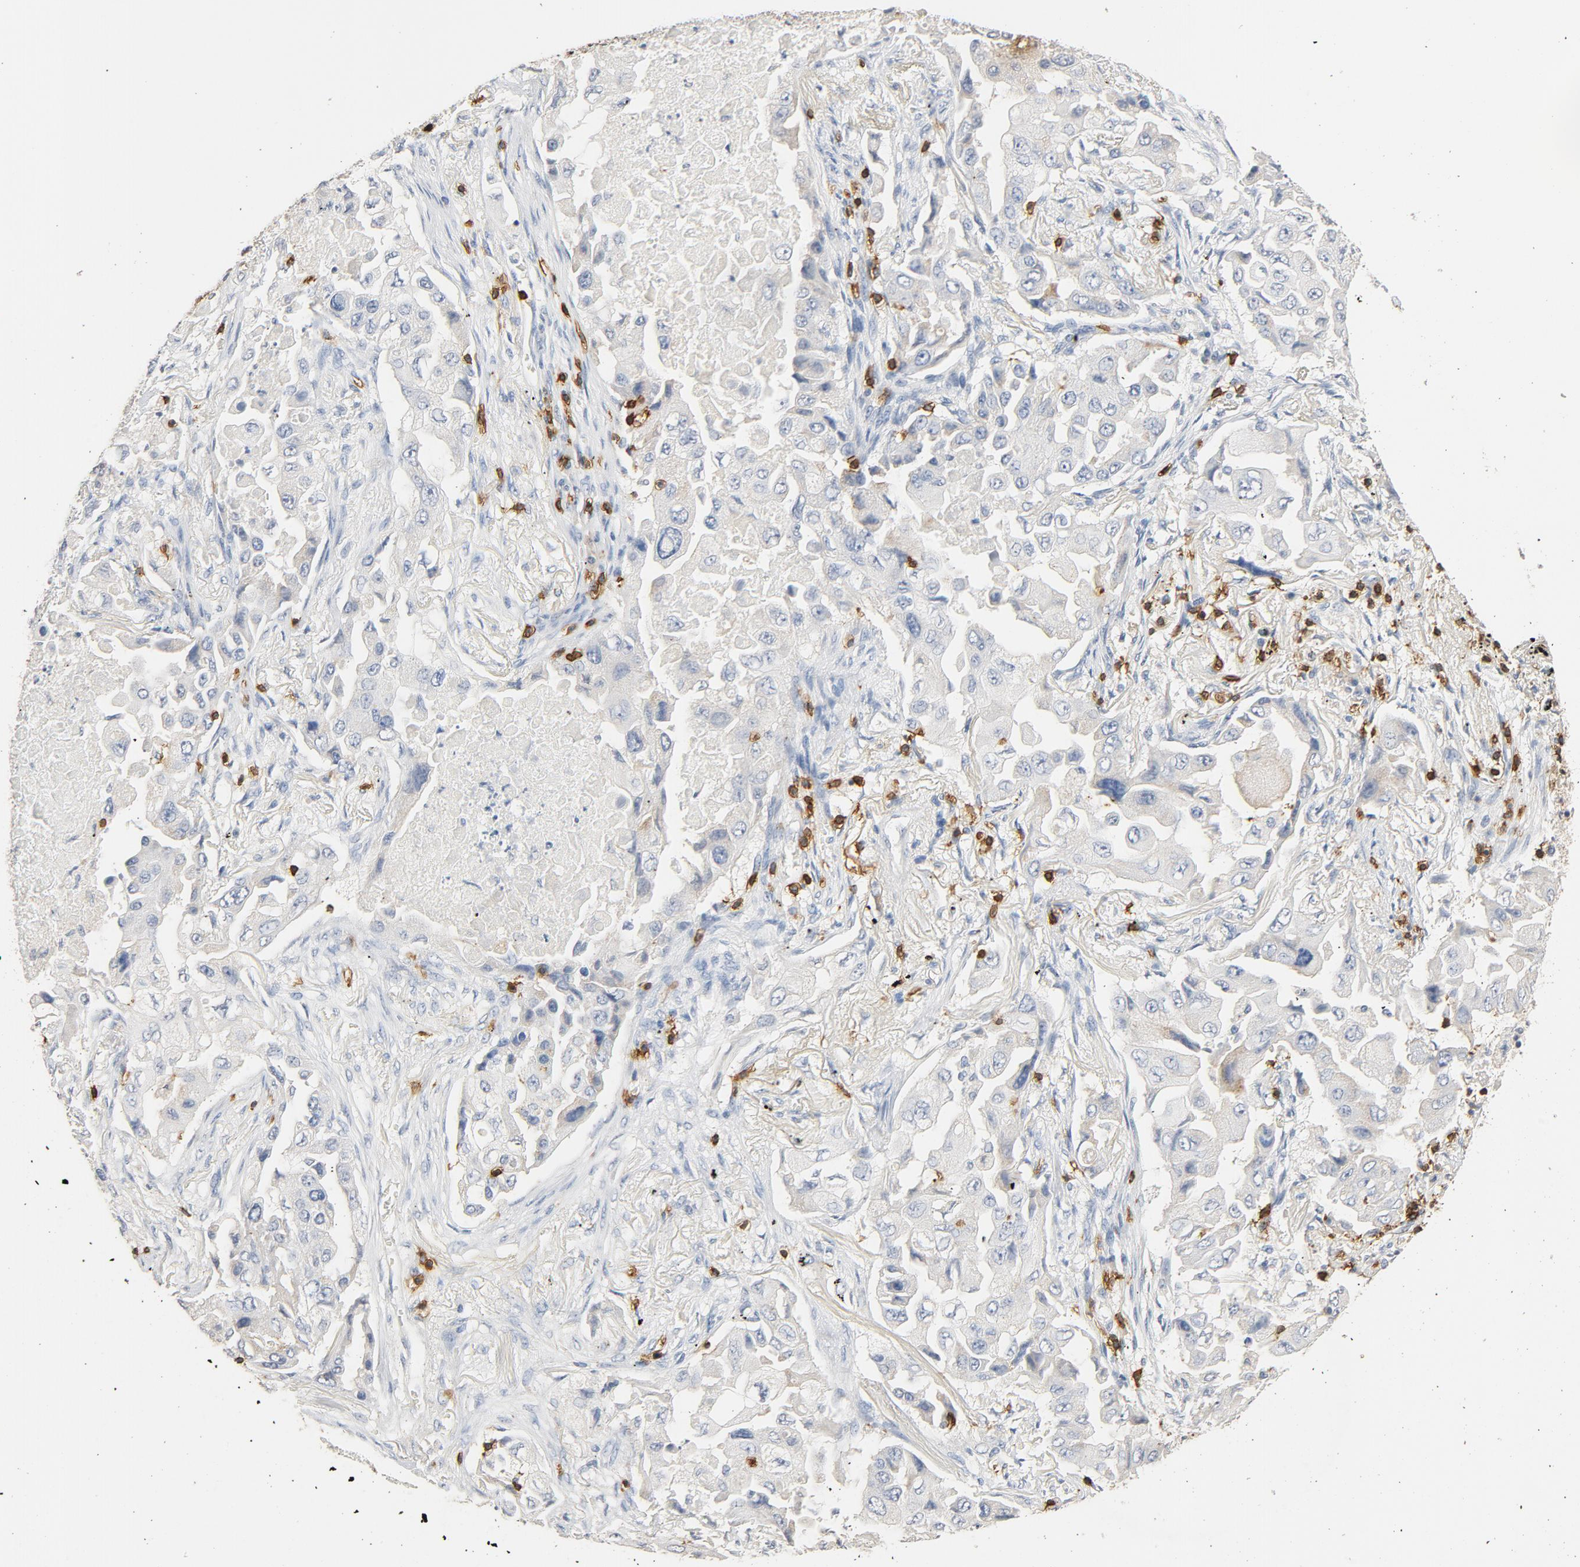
{"staining": {"intensity": "negative", "quantity": "none", "location": "none"}, "tissue": "lung cancer", "cell_type": "Tumor cells", "image_type": "cancer", "snomed": [{"axis": "morphology", "description": "Adenocarcinoma, NOS"}, {"axis": "topography", "description": "Lung"}], "caption": "Immunohistochemistry image of neoplastic tissue: lung cancer stained with DAB shows no significant protein staining in tumor cells.", "gene": "CD247", "patient": {"sex": "female", "age": 65}}